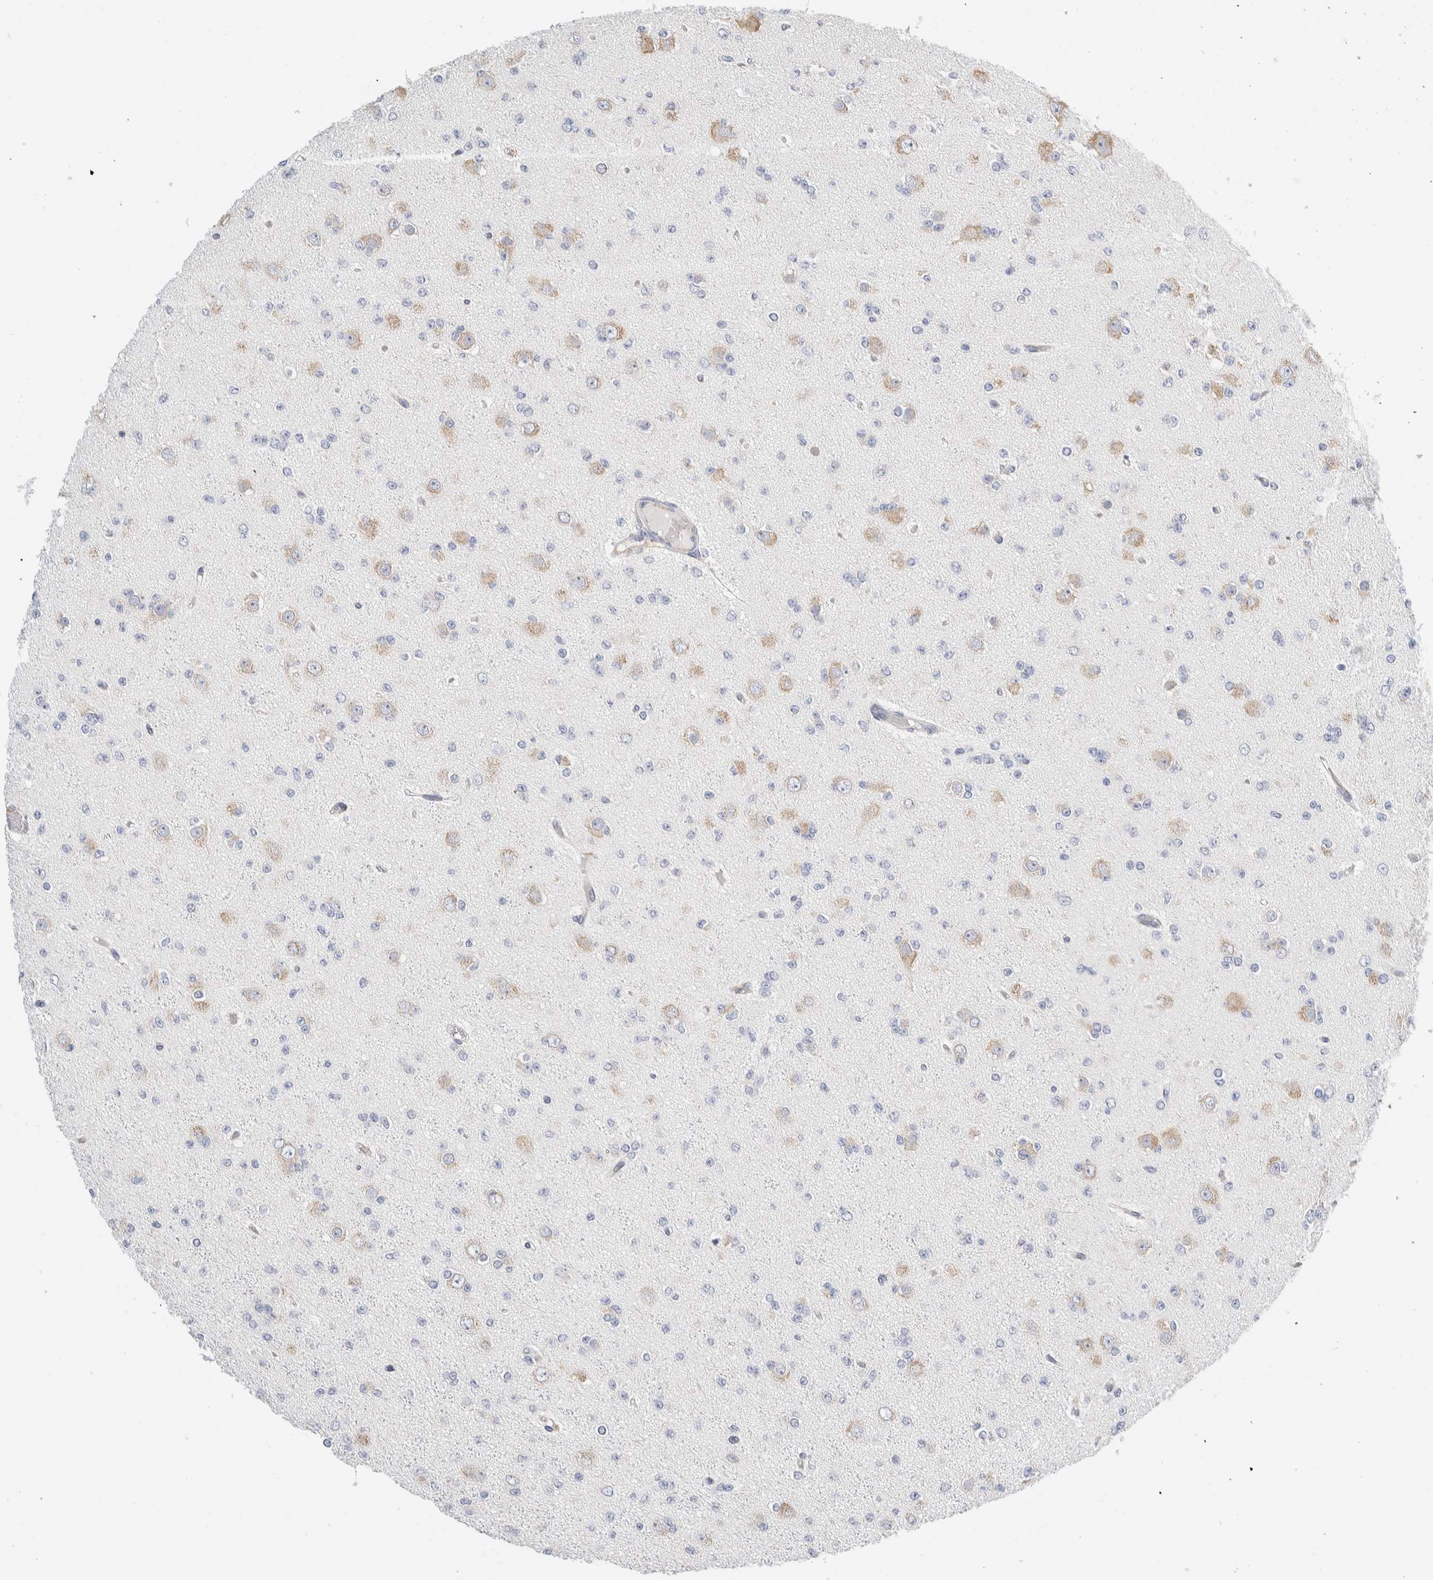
{"staining": {"intensity": "negative", "quantity": "none", "location": "none"}, "tissue": "glioma", "cell_type": "Tumor cells", "image_type": "cancer", "snomed": [{"axis": "morphology", "description": "Glioma, malignant, Low grade"}, {"axis": "topography", "description": "Brain"}], "caption": "Immunohistochemical staining of low-grade glioma (malignant) demonstrates no significant staining in tumor cells.", "gene": "RACK1", "patient": {"sex": "female", "age": 22}}